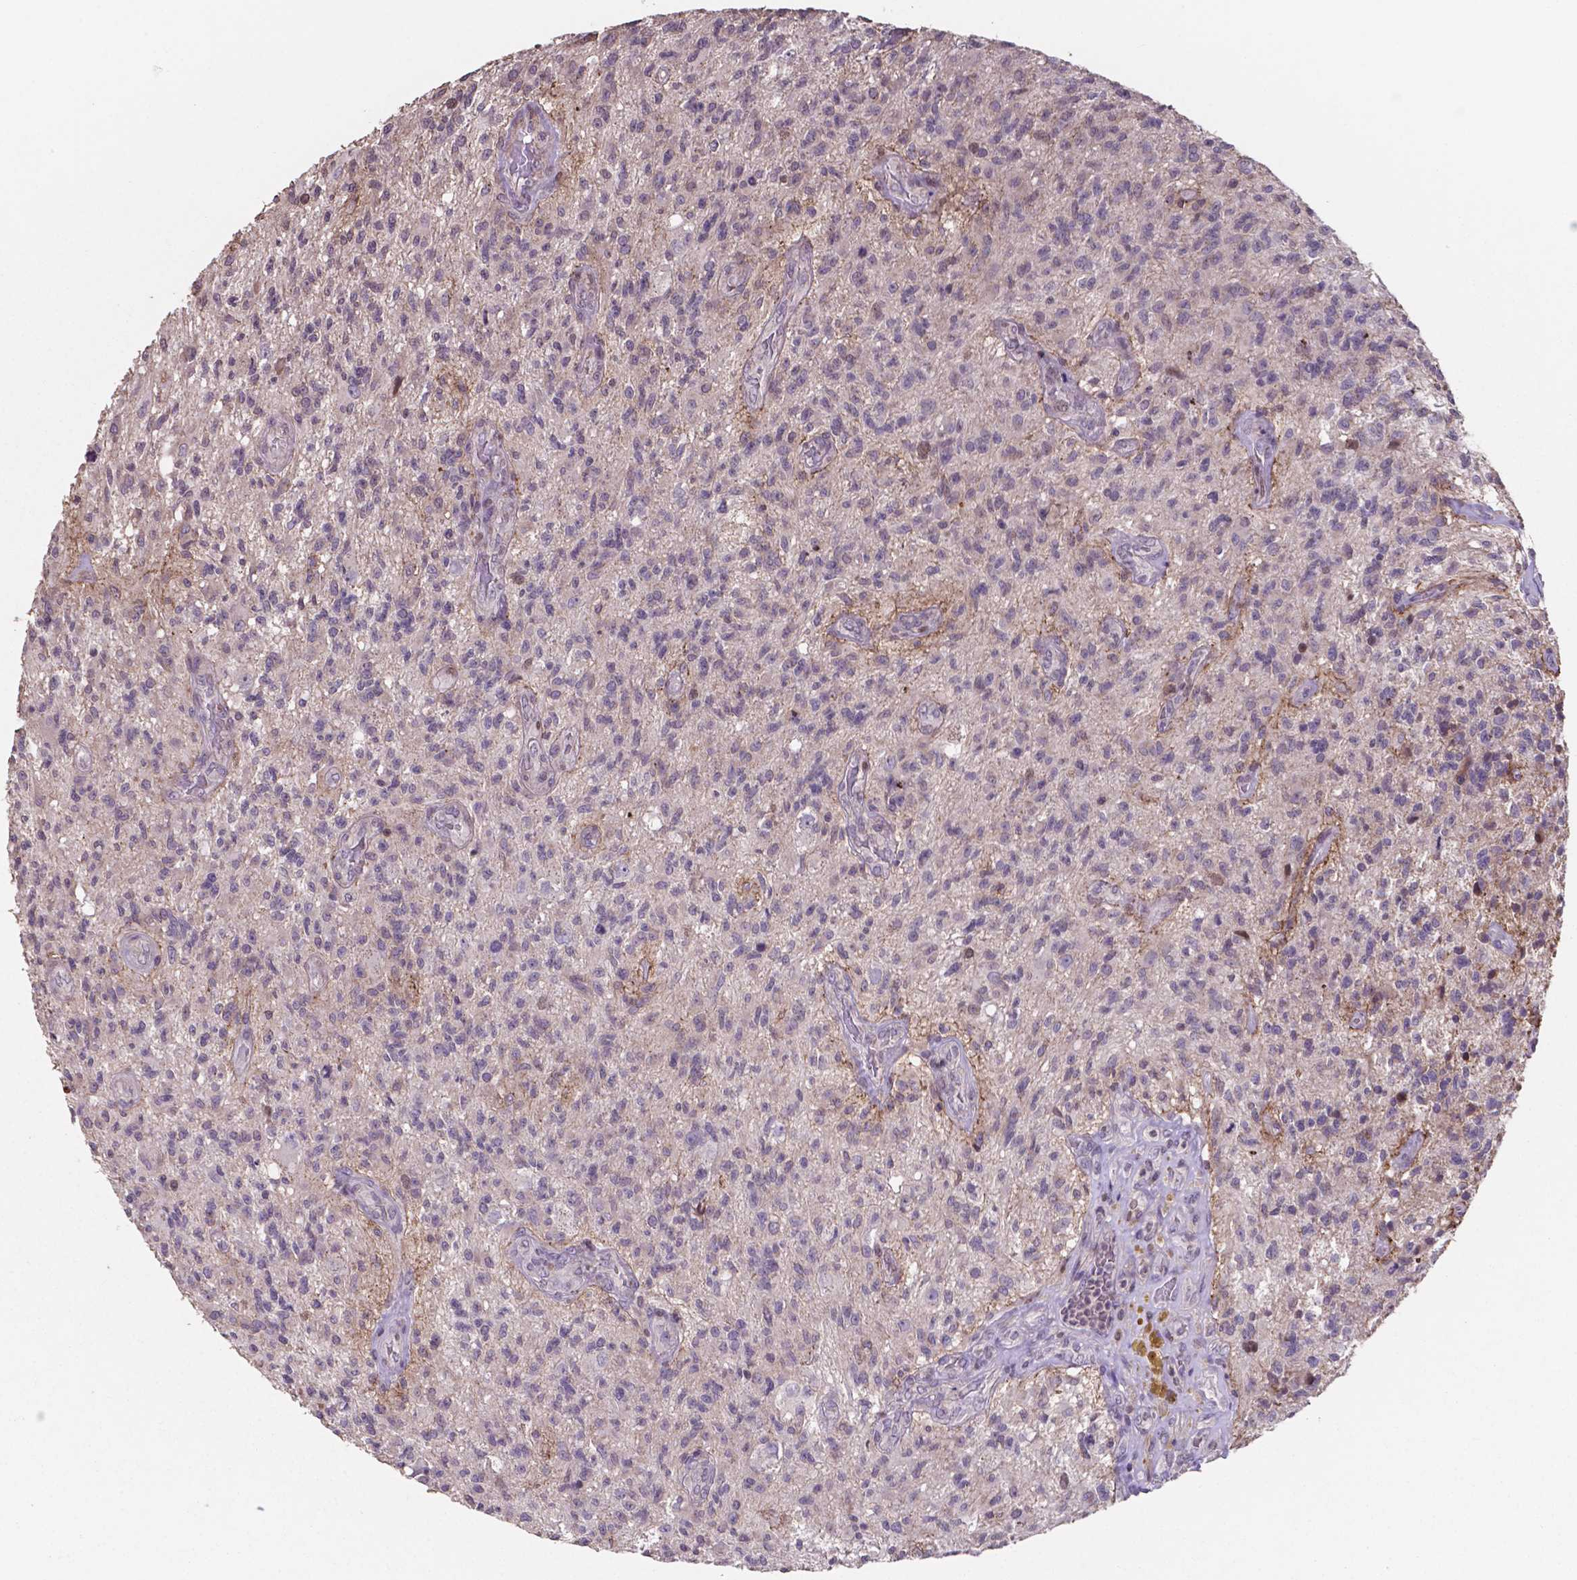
{"staining": {"intensity": "negative", "quantity": "none", "location": "none"}, "tissue": "glioma", "cell_type": "Tumor cells", "image_type": "cancer", "snomed": [{"axis": "morphology", "description": "Glioma, malignant, High grade"}, {"axis": "topography", "description": "Brain"}], "caption": "A micrograph of human malignant glioma (high-grade) is negative for staining in tumor cells.", "gene": "MLC1", "patient": {"sex": "male", "age": 56}}